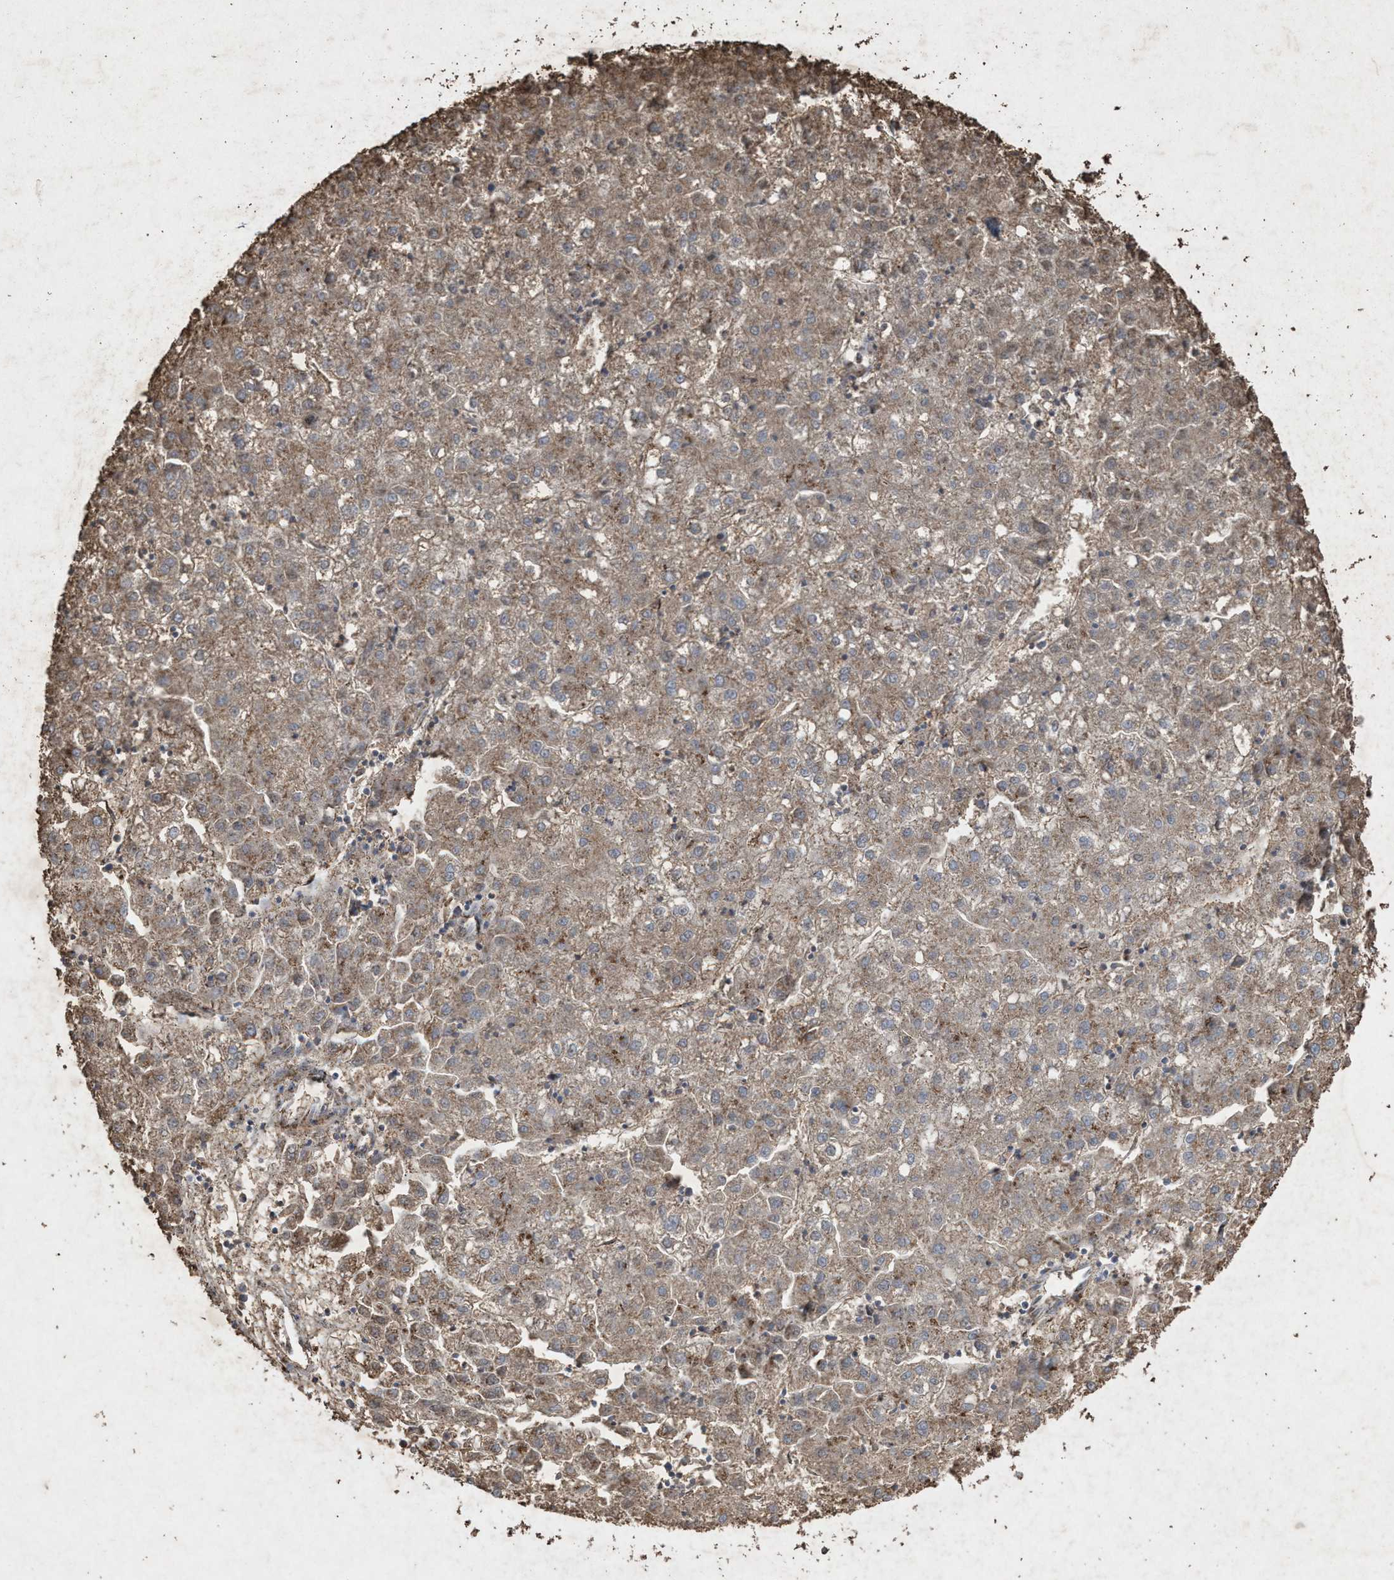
{"staining": {"intensity": "moderate", "quantity": ">75%", "location": "cytoplasmic/membranous"}, "tissue": "liver cancer", "cell_type": "Tumor cells", "image_type": "cancer", "snomed": [{"axis": "morphology", "description": "Carcinoma, Hepatocellular, NOS"}, {"axis": "topography", "description": "Liver"}], "caption": "Immunohistochemistry (IHC) of liver cancer shows medium levels of moderate cytoplasmic/membranous expression in approximately >75% of tumor cells.", "gene": "MAN2A1", "patient": {"sex": "male", "age": 72}}